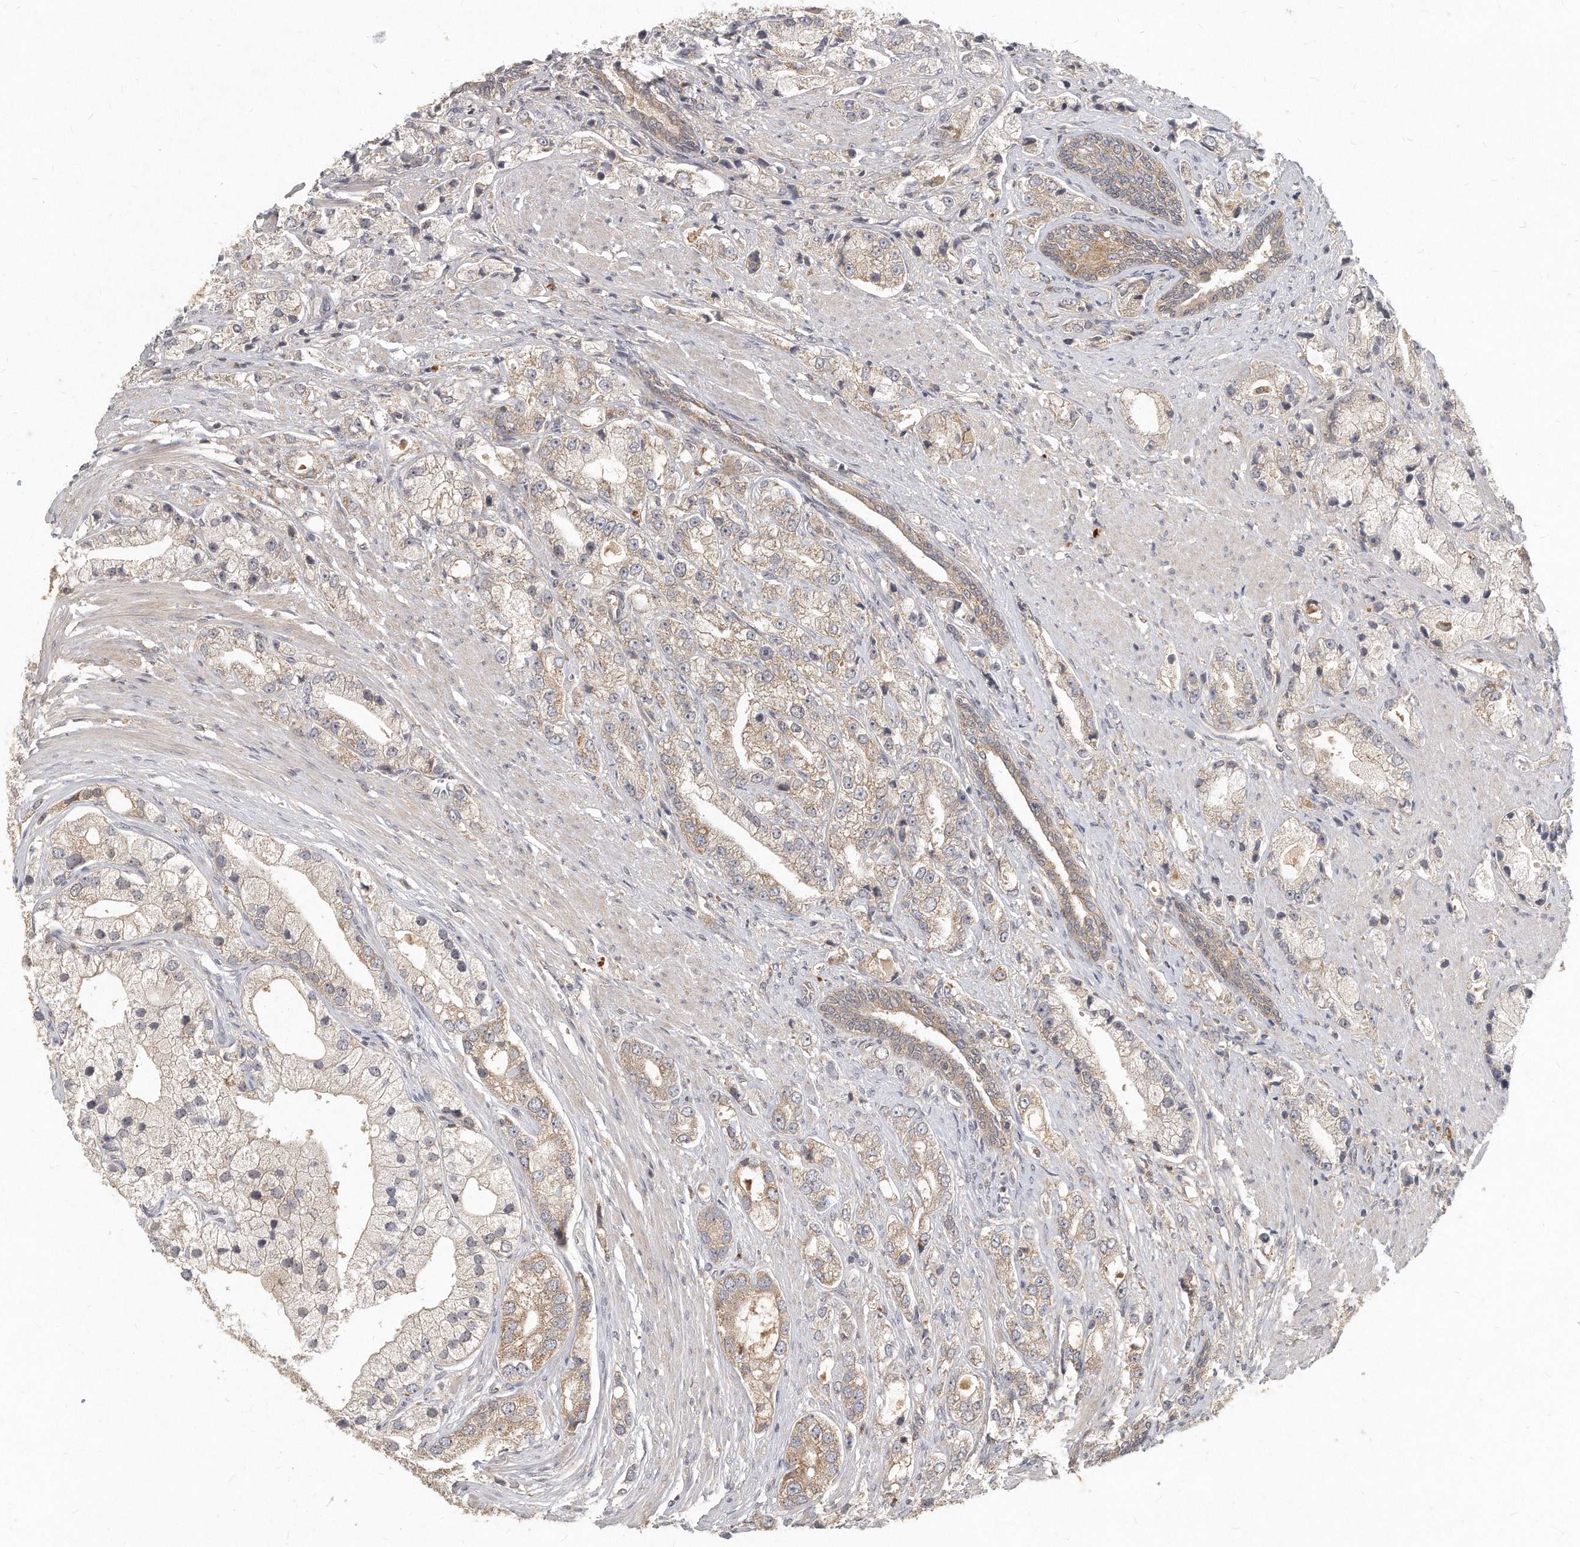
{"staining": {"intensity": "moderate", "quantity": "25%-75%", "location": "cytoplasmic/membranous"}, "tissue": "prostate cancer", "cell_type": "Tumor cells", "image_type": "cancer", "snomed": [{"axis": "morphology", "description": "Adenocarcinoma, High grade"}, {"axis": "topography", "description": "Prostate"}], "caption": "Immunohistochemical staining of human prostate cancer displays medium levels of moderate cytoplasmic/membranous protein expression in about 25%-75% of tumor cells.", "gene": "LGALS8", "patient": {"sex": "male", "age": 50}}